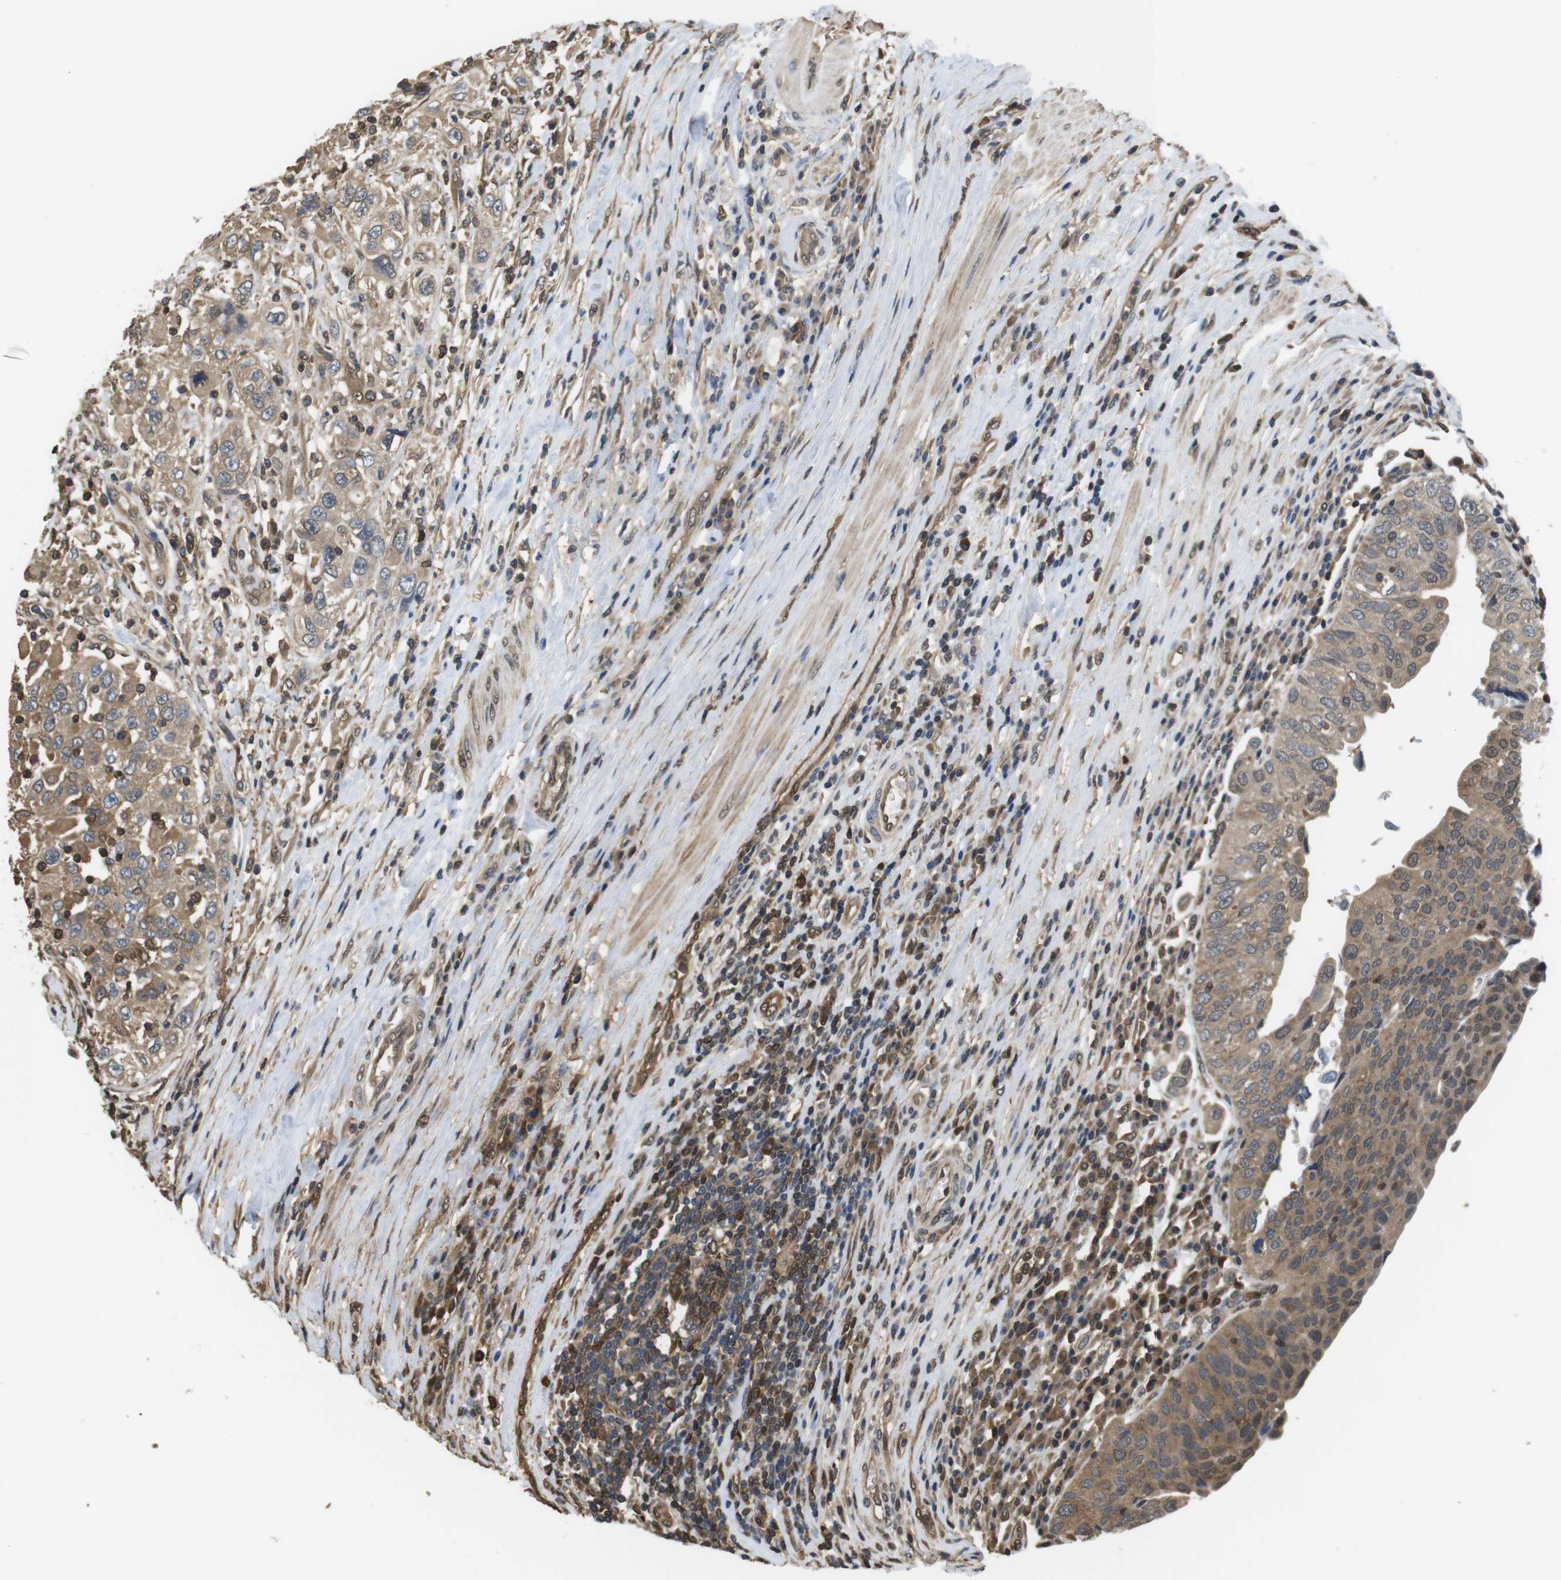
{"staining": {"intensity": "moderate", "quantity": ">75%", "location": "cytoplasmic/membranous,nuclear"}, "tissue": "urothelial cancer", "cell_type": "Tumor cells", "image_type": "cancer", "snomed": [{"axis": "morphology", "description": "Urothelial carcinoma, High grade"}, {"axis": "topography", "description": "Urinary bladder"}], "caption": "IHC (DAB) staining of high-grade urothelial carcinoma demonstrates moderate cytoplasmic/membranous and nuclear protein staining in about >75% of tumor cells.", "gene": "LDHA", "patient": {"sex": "female", "age": 80}}